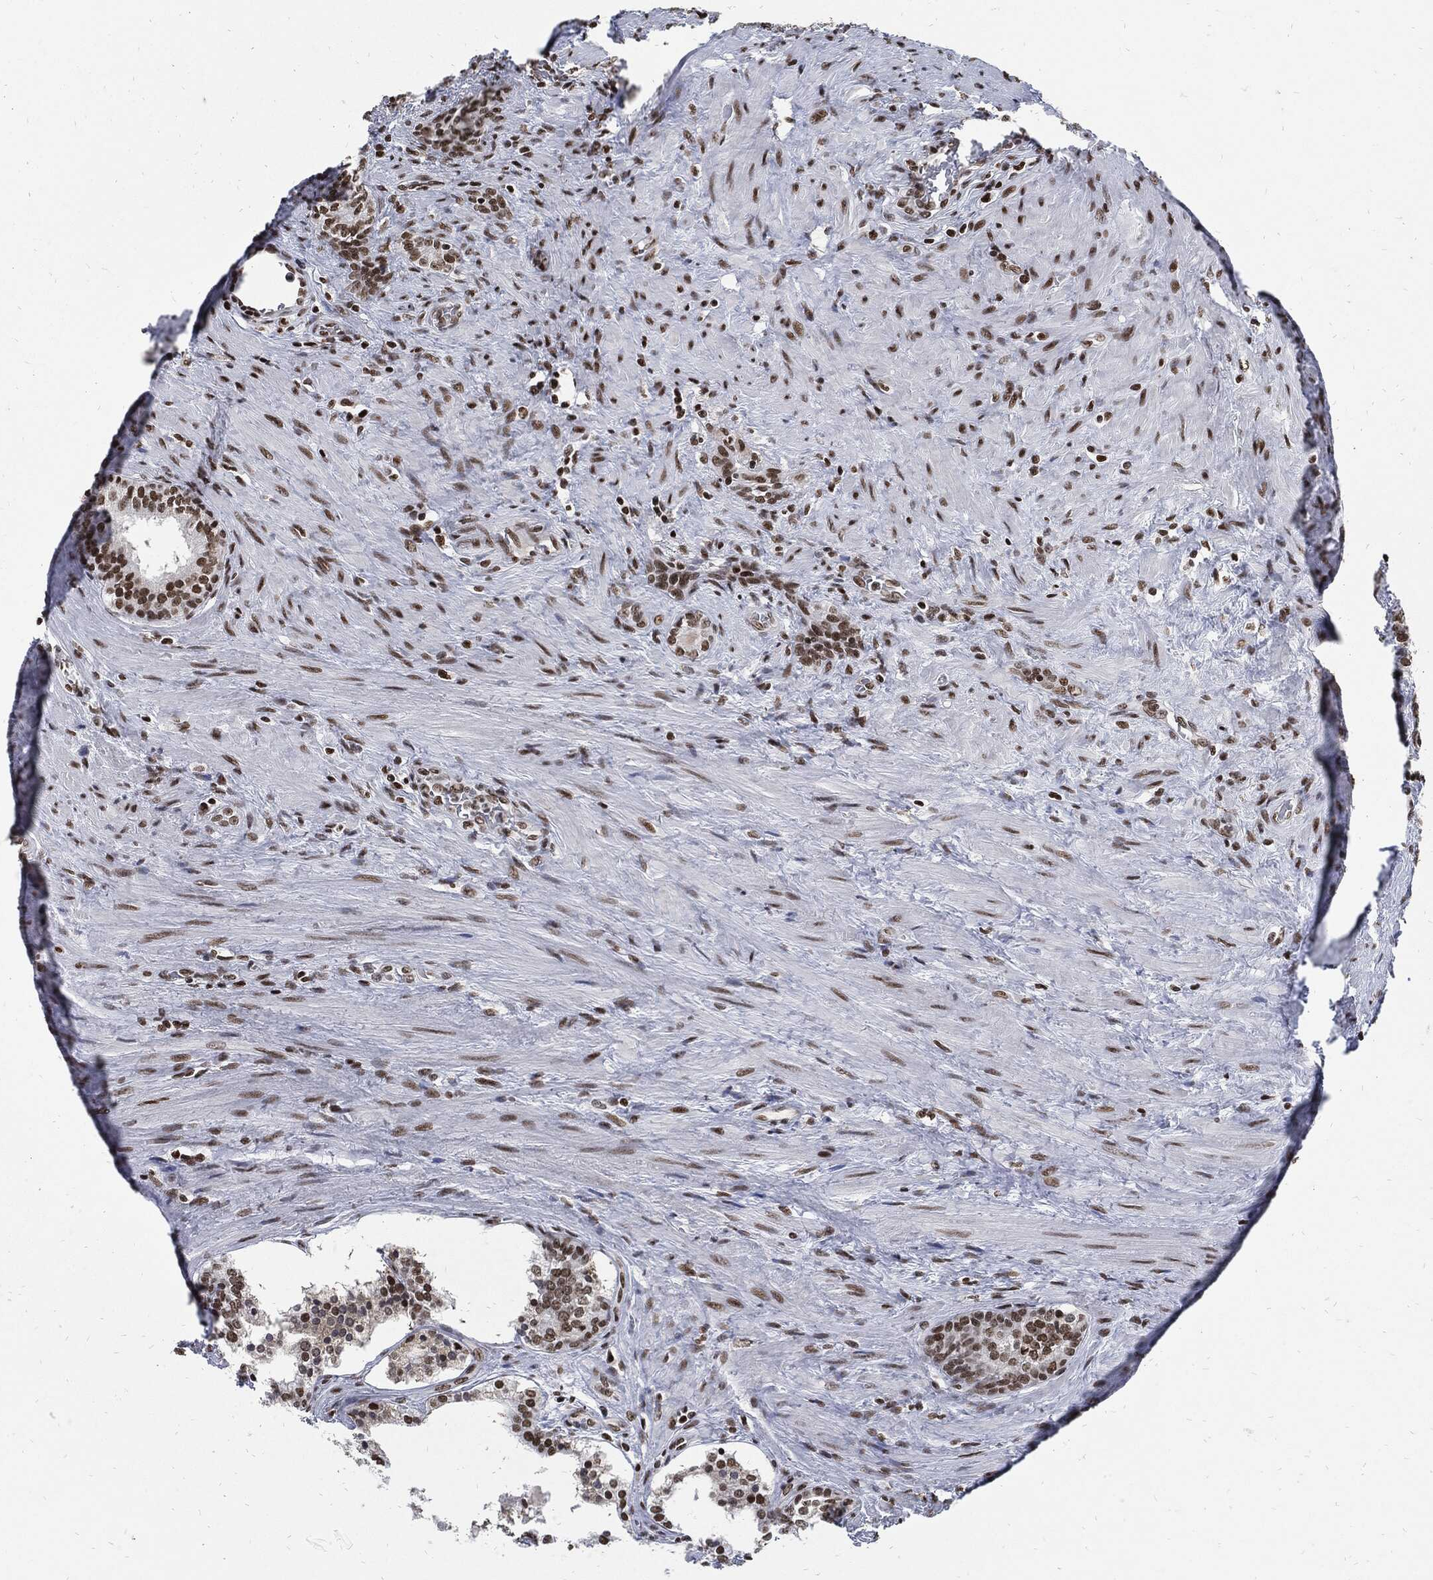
{"staining": {"intensity": "moderate", "quantity": ">75%", "location": "nuclear"}, "tissue": "prostate cancer", "cell_type": "Tumor cells", "image_type": "cancer", "snomed": [{"axis": "morphology", "description": "Adenocarcinoma, NOS"}, {"axis": "morphology", "description": "Adenocarcinoma, High grade"}, {"axis": "topography", "description": "Prostate"}], "caption": "Protein expression analysis of high-grade adenocarcinoma (prostate) reveals moderate nuclear staining in about >75% of tumor cells.", "gene": "TERF2", "patient": {"sex": "male", "age": 61}}